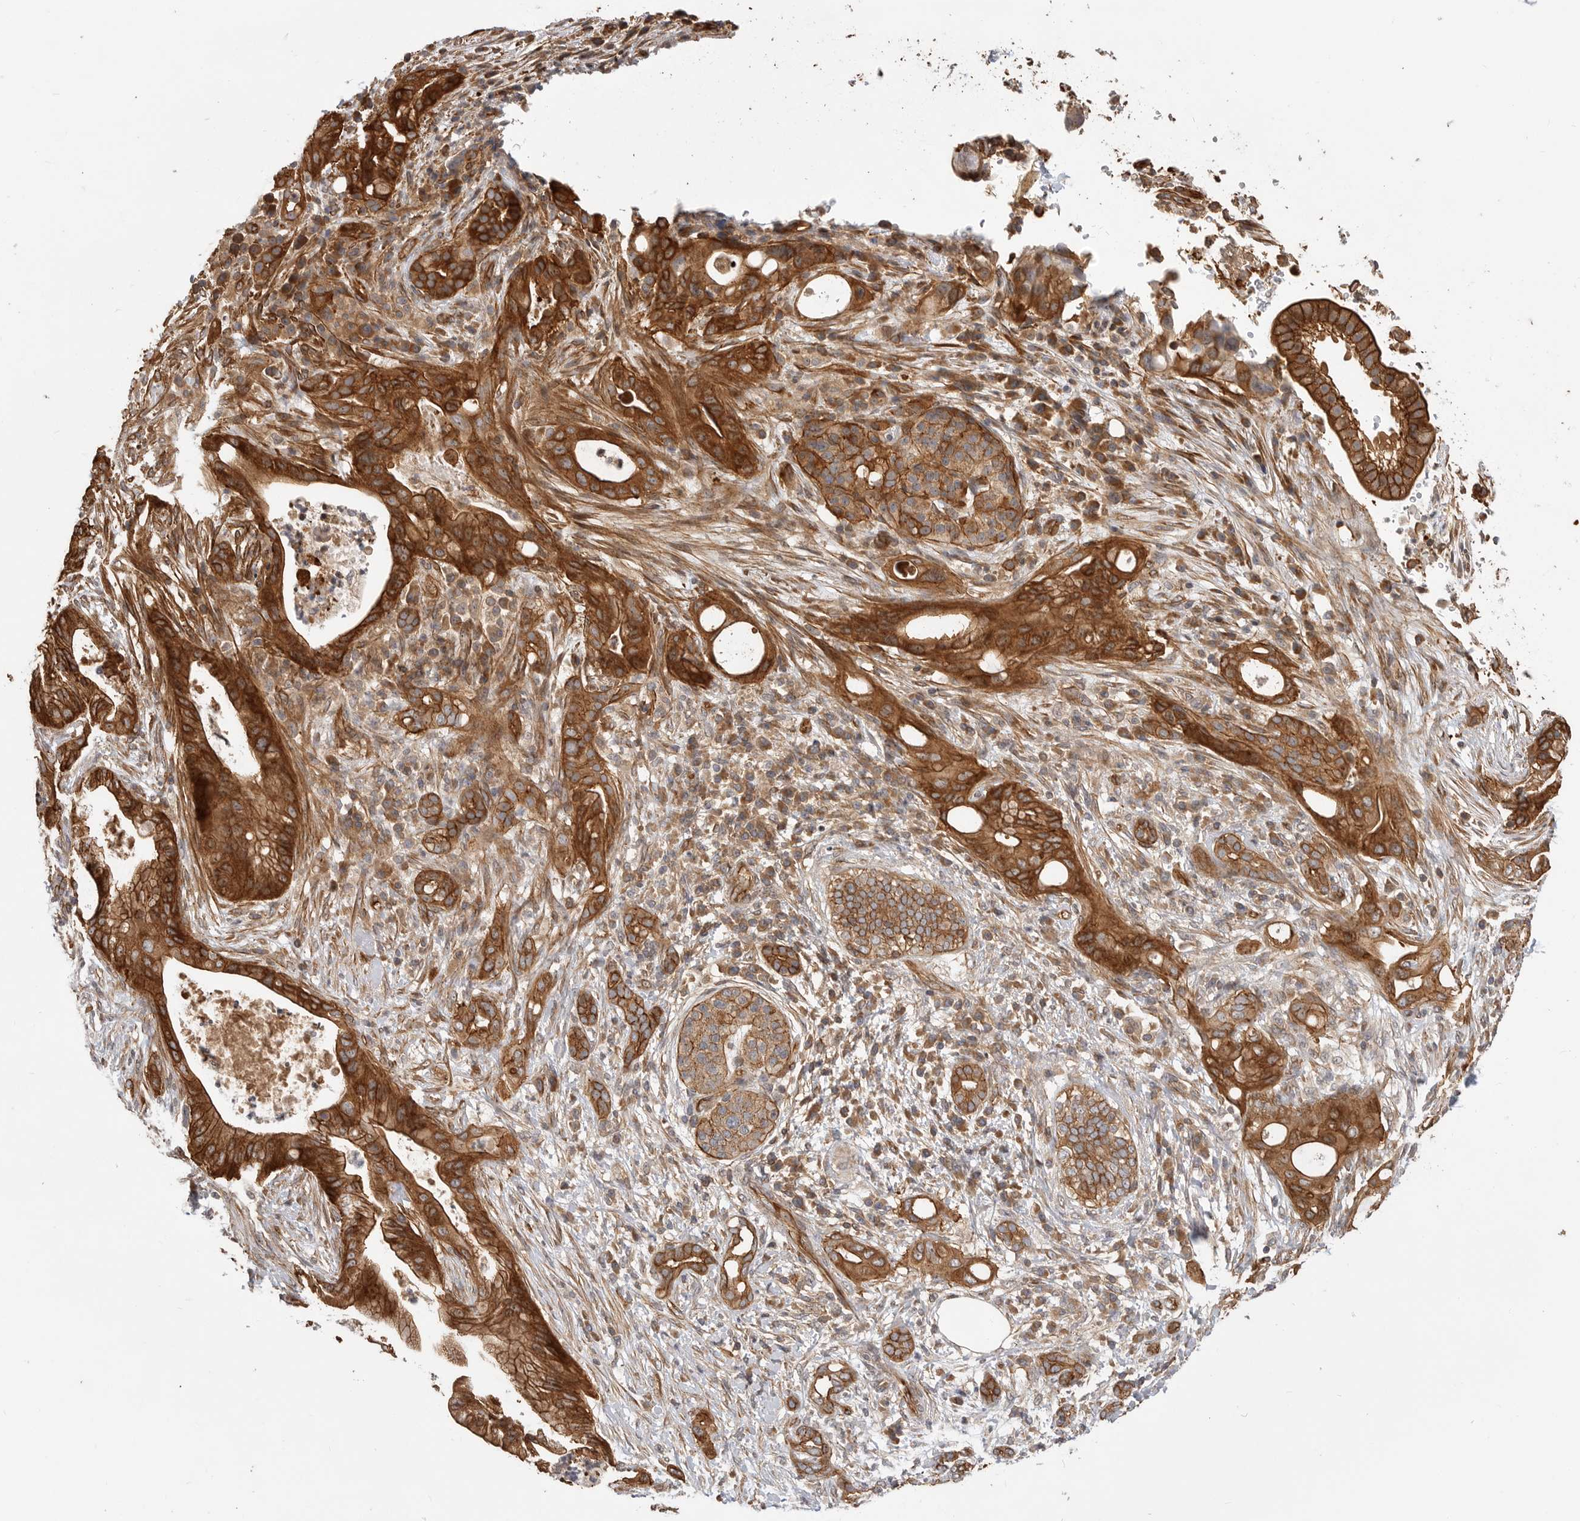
{"staining": {"intensity": "strong", "quantity": ">75%", "location": "cytoplasmic/membranous"}, "tissue": "pancreatic cancer", "cell_type": "Tumor cells", "image_type": "cancer", "snomed": [{"axis": "morphology", "description": "Adenocarcinoma, NOS"}, {"axis": "topography", "description": "Pancreas"}], "caption": "Immunohistochemical staining of adenocarcinoma (pancreatic) displays high levels of strong cytoplasmic/membranous protein positivity in approximately >75% of tumor cells. (DAB (3,3'-diaminobenzidine) IHC with brightfield microscopy, high magnification).", "gene": "GPATCH2", "patient": {"sex": "male", "age": 58}}